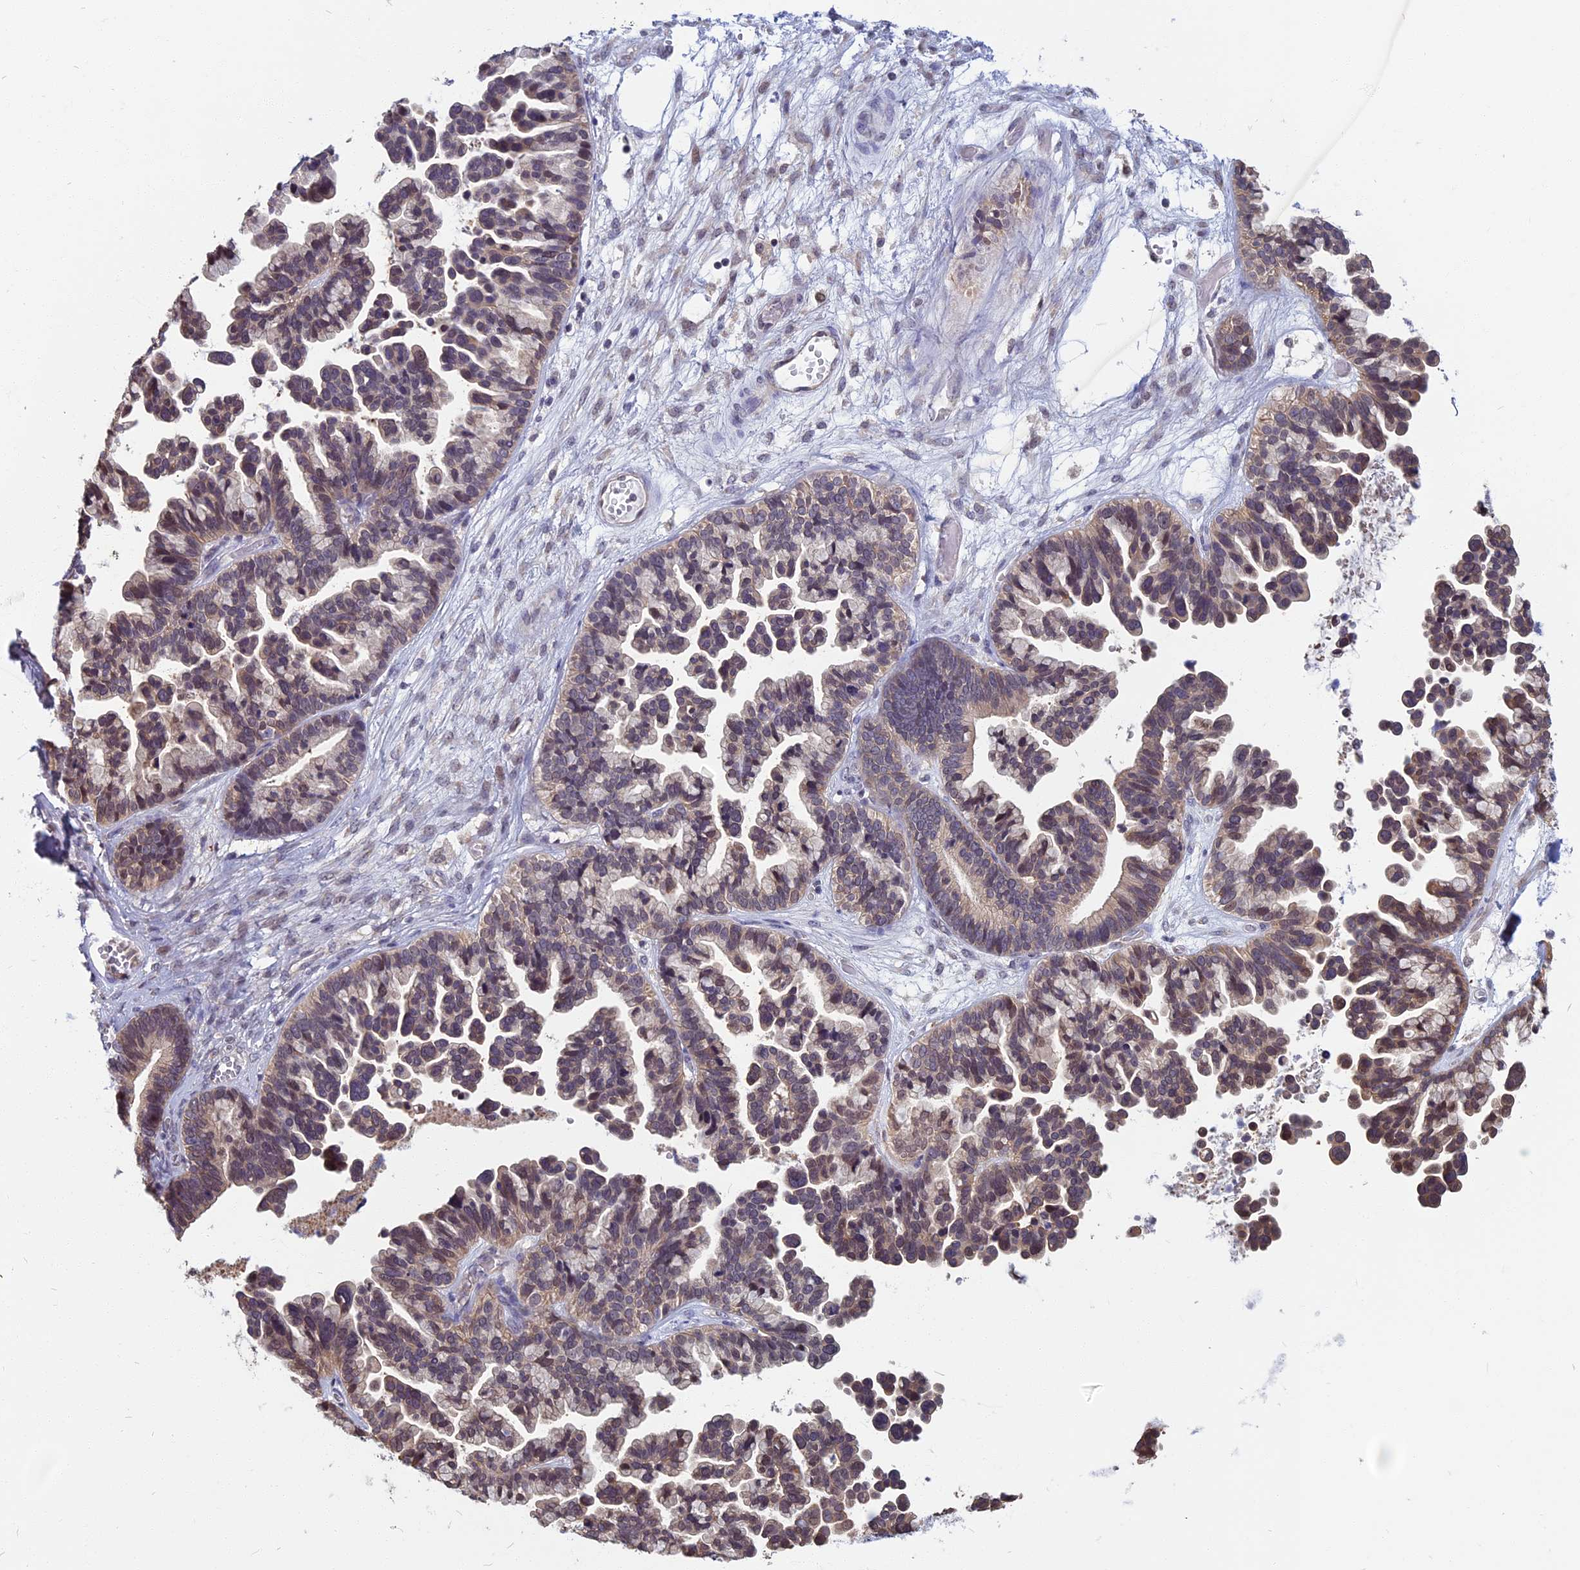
{"staining": {"intensity": "weak", "quantity": "<25%", "location": "nuclear"}, "tissue": "ovarian cancer", "cell_type": "Tumor cells", "image_type": "cancer", "snomed": [{"axis": "morphology", "description": "Cystadenocarcinoma, serous, NOS"}, {"axis": "topography", "description": "Ovary"}], "caption": "IHC micrograph of neoplastic tissue: ovarian cancer (serous cystadenocarcinoma) stained with DAB (3,3'-diaminobenzidine) demonstrates no significant protein expression in tumor cells.", "gene": "CCDC113", "patient": {"sex": "female", "age": 56}}